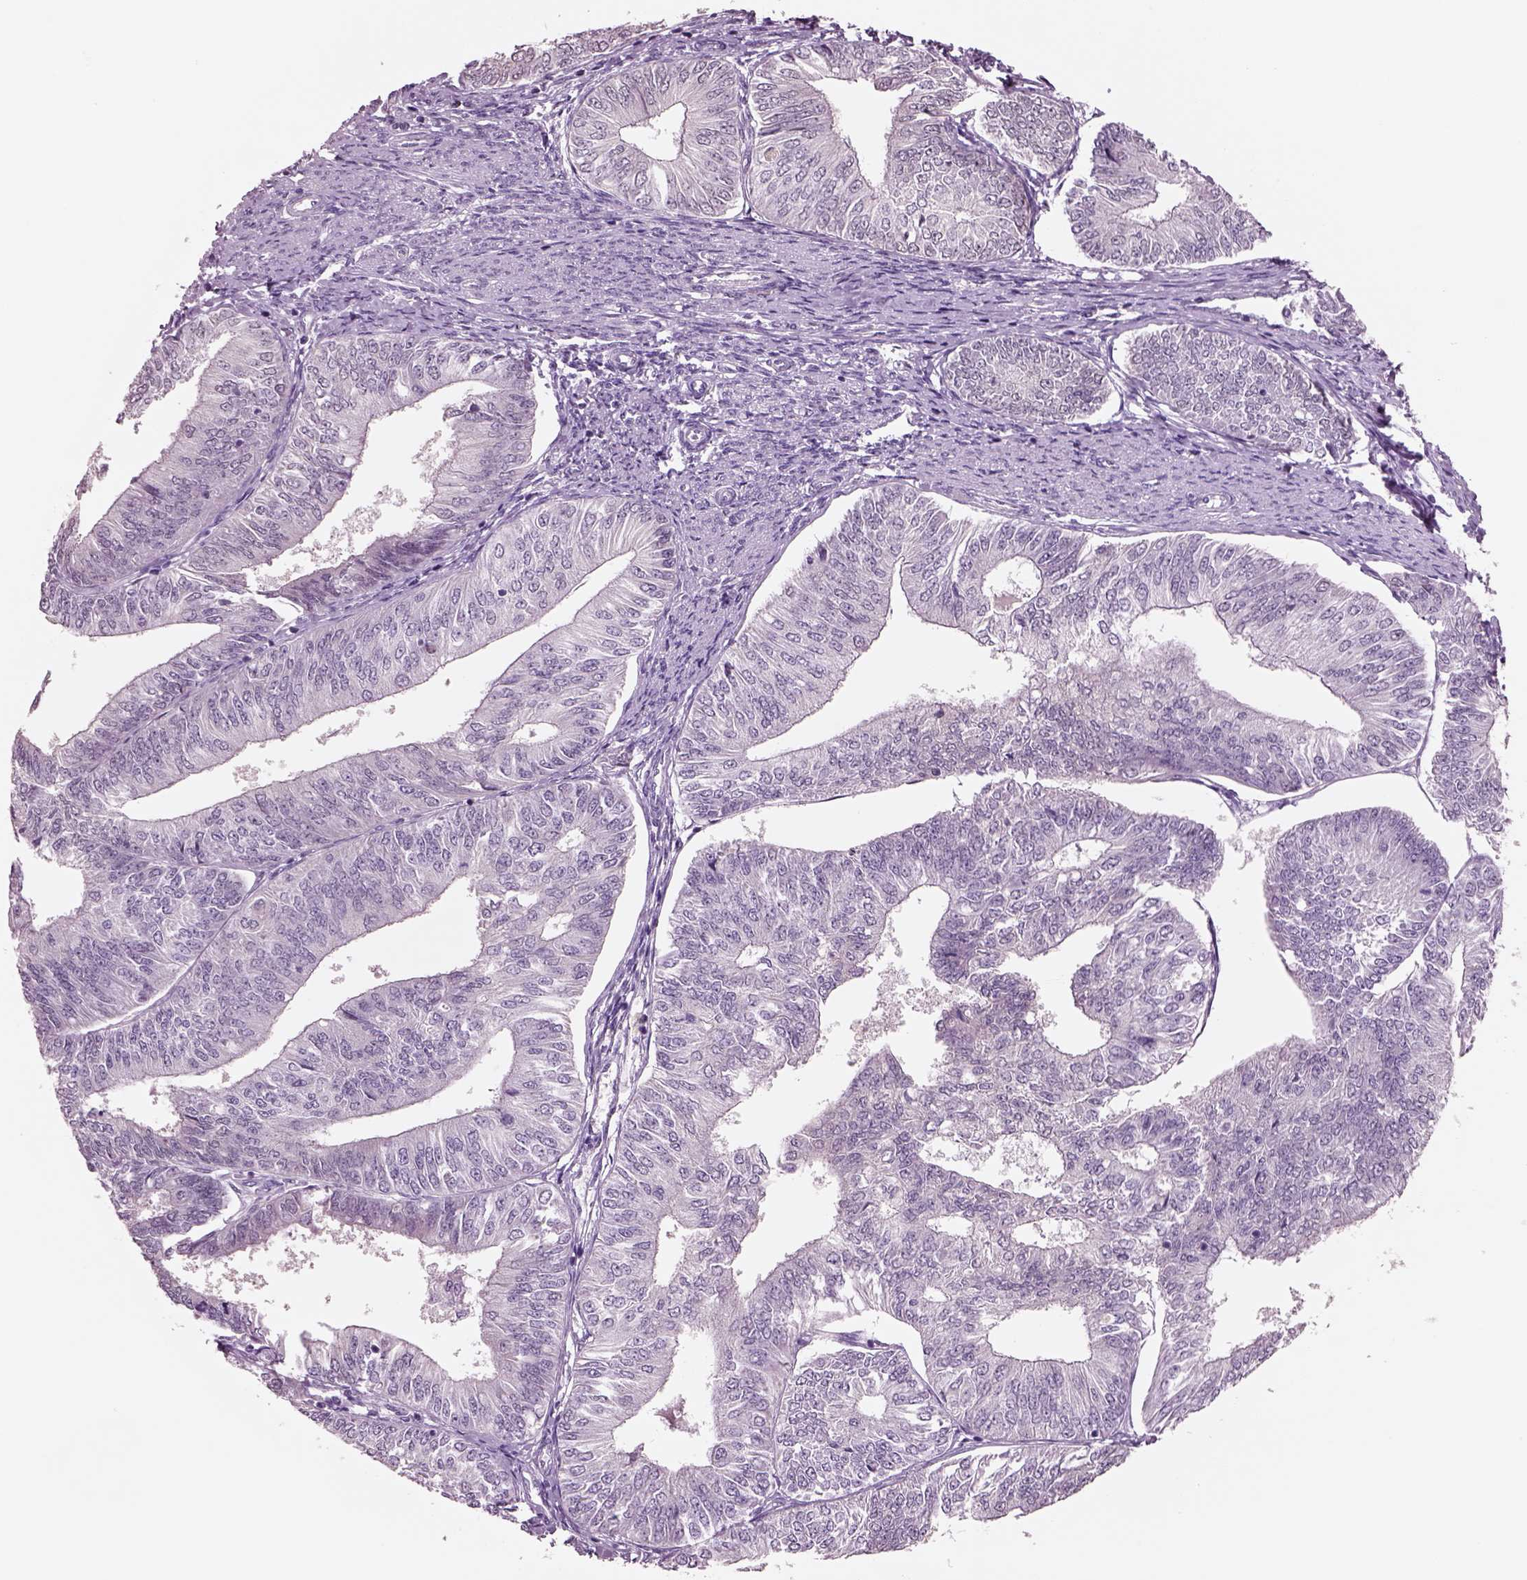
{"staining": {"intensity": "negative", "quantity": "none", "location": "none"}, "tissue": "endometrial cancer", "cell_type": "Tumor cells", "image_type": "cancer", "snomed": [{"axis": "morphology", "description": "Adenocarcinoma, NOS"}, {"axis": "topography", "description": "Endometrium"}], "caption": "There is no significant expression in tumor cells of endometrial adenocarcinoma.", "gene": "SEPHS1", "patient": {"sex": "female", "age": 58}}